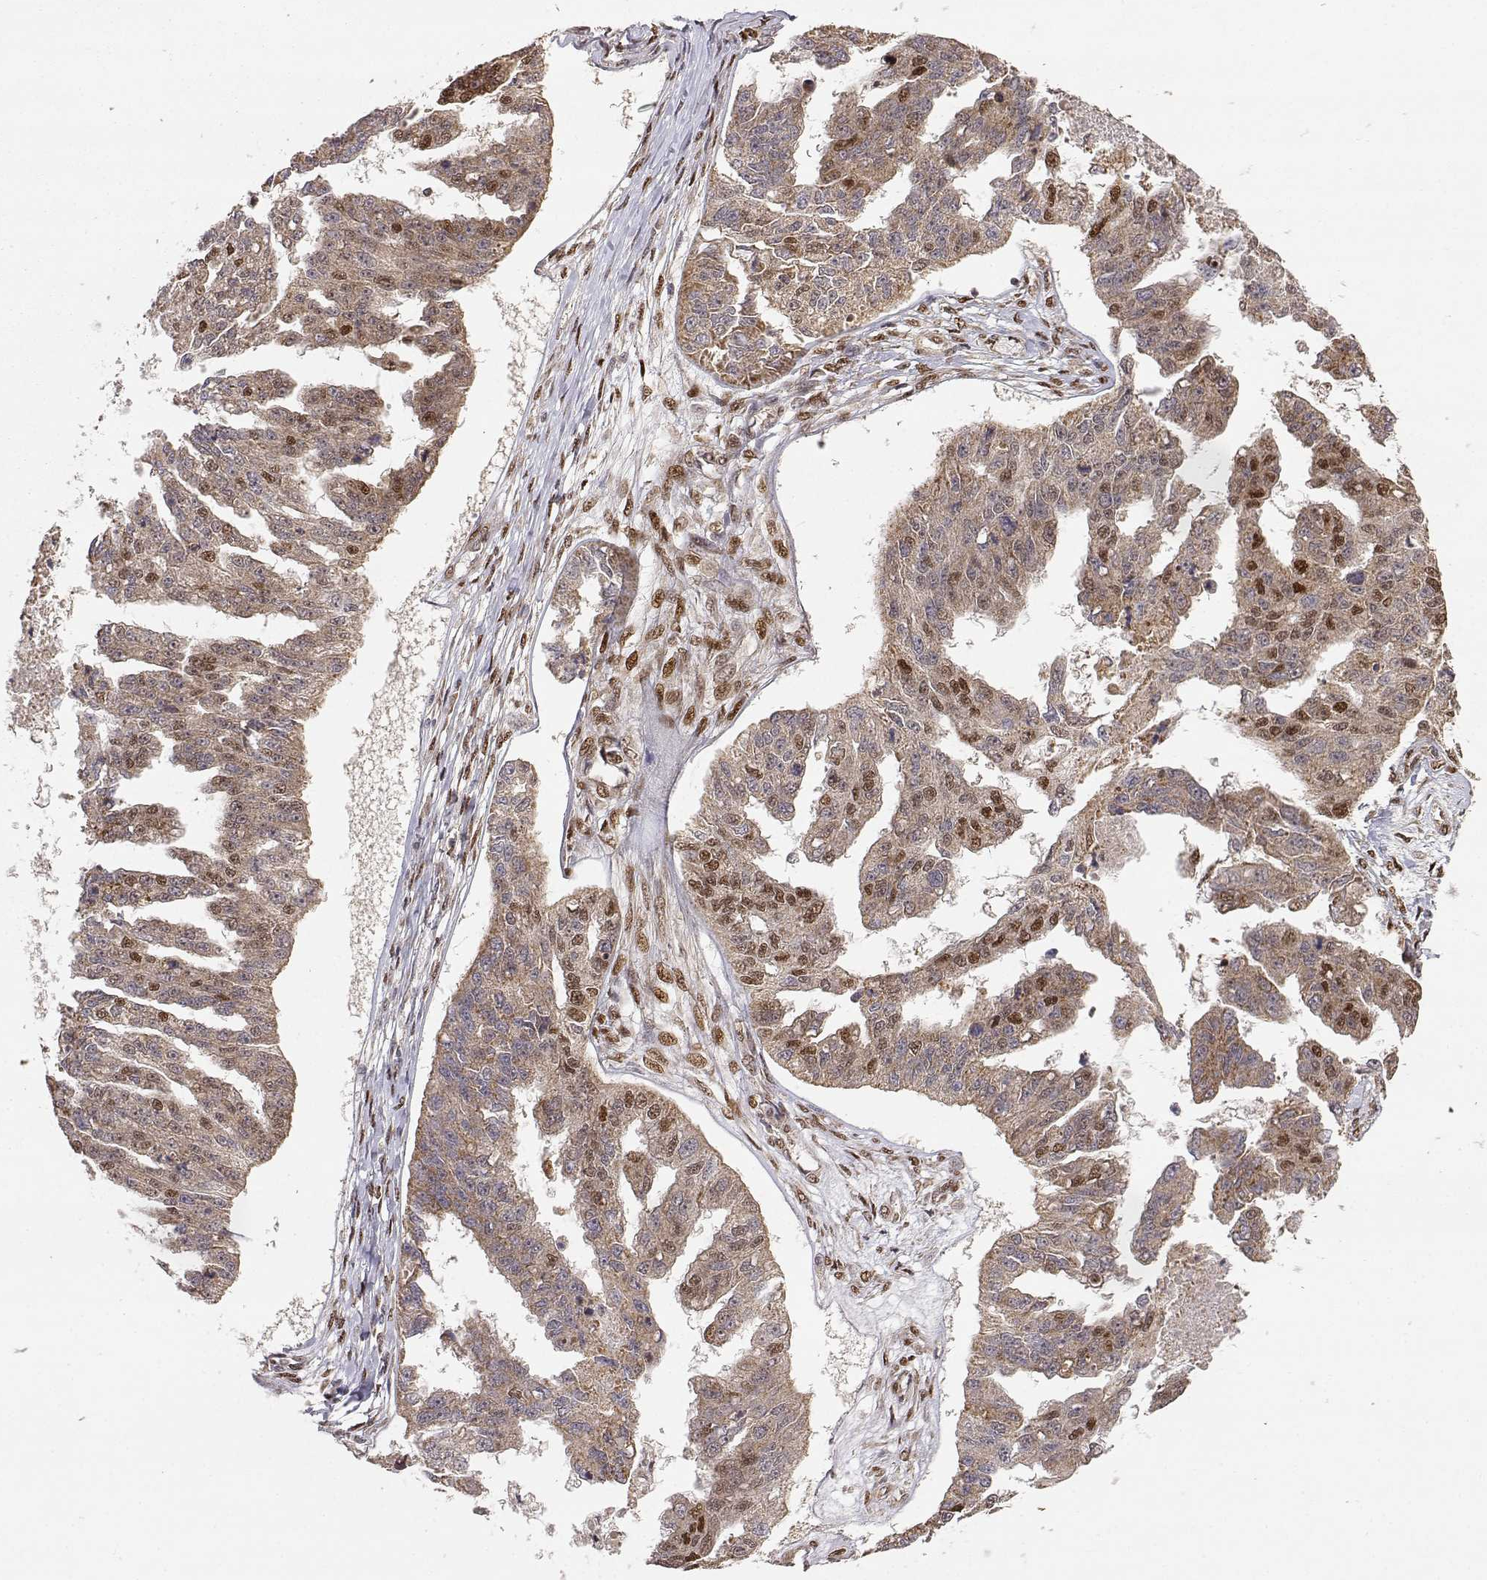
{"staining": {"intensity": "strong", "quantity": "<25%", "location": "cytoplasmic/membranous,nuclear"}, "tissue": "ovarian cancer", "cell_type": "Tumor cells", "image_type": "cancer", "snomed": [{"axis": "morphology", "description": "Cystadenocarcinoma, serous, NOS"}, {"axis": "topography", "description": "Ovary"}], "caption": "Immunohistochemical staining of ovarian cancer displays medium levels of strong cytoplasmic/membranous and nuclear protein positivity in approximately <25% of tumor cells. (Stains: DAB (3,3'-diaminobenzidine) in brown, nuclei in blue, Microscopy: brightfield microscopy at high magnification).", "gene": "BRCA1", "patient": {"sex": "female", "age": 58}}